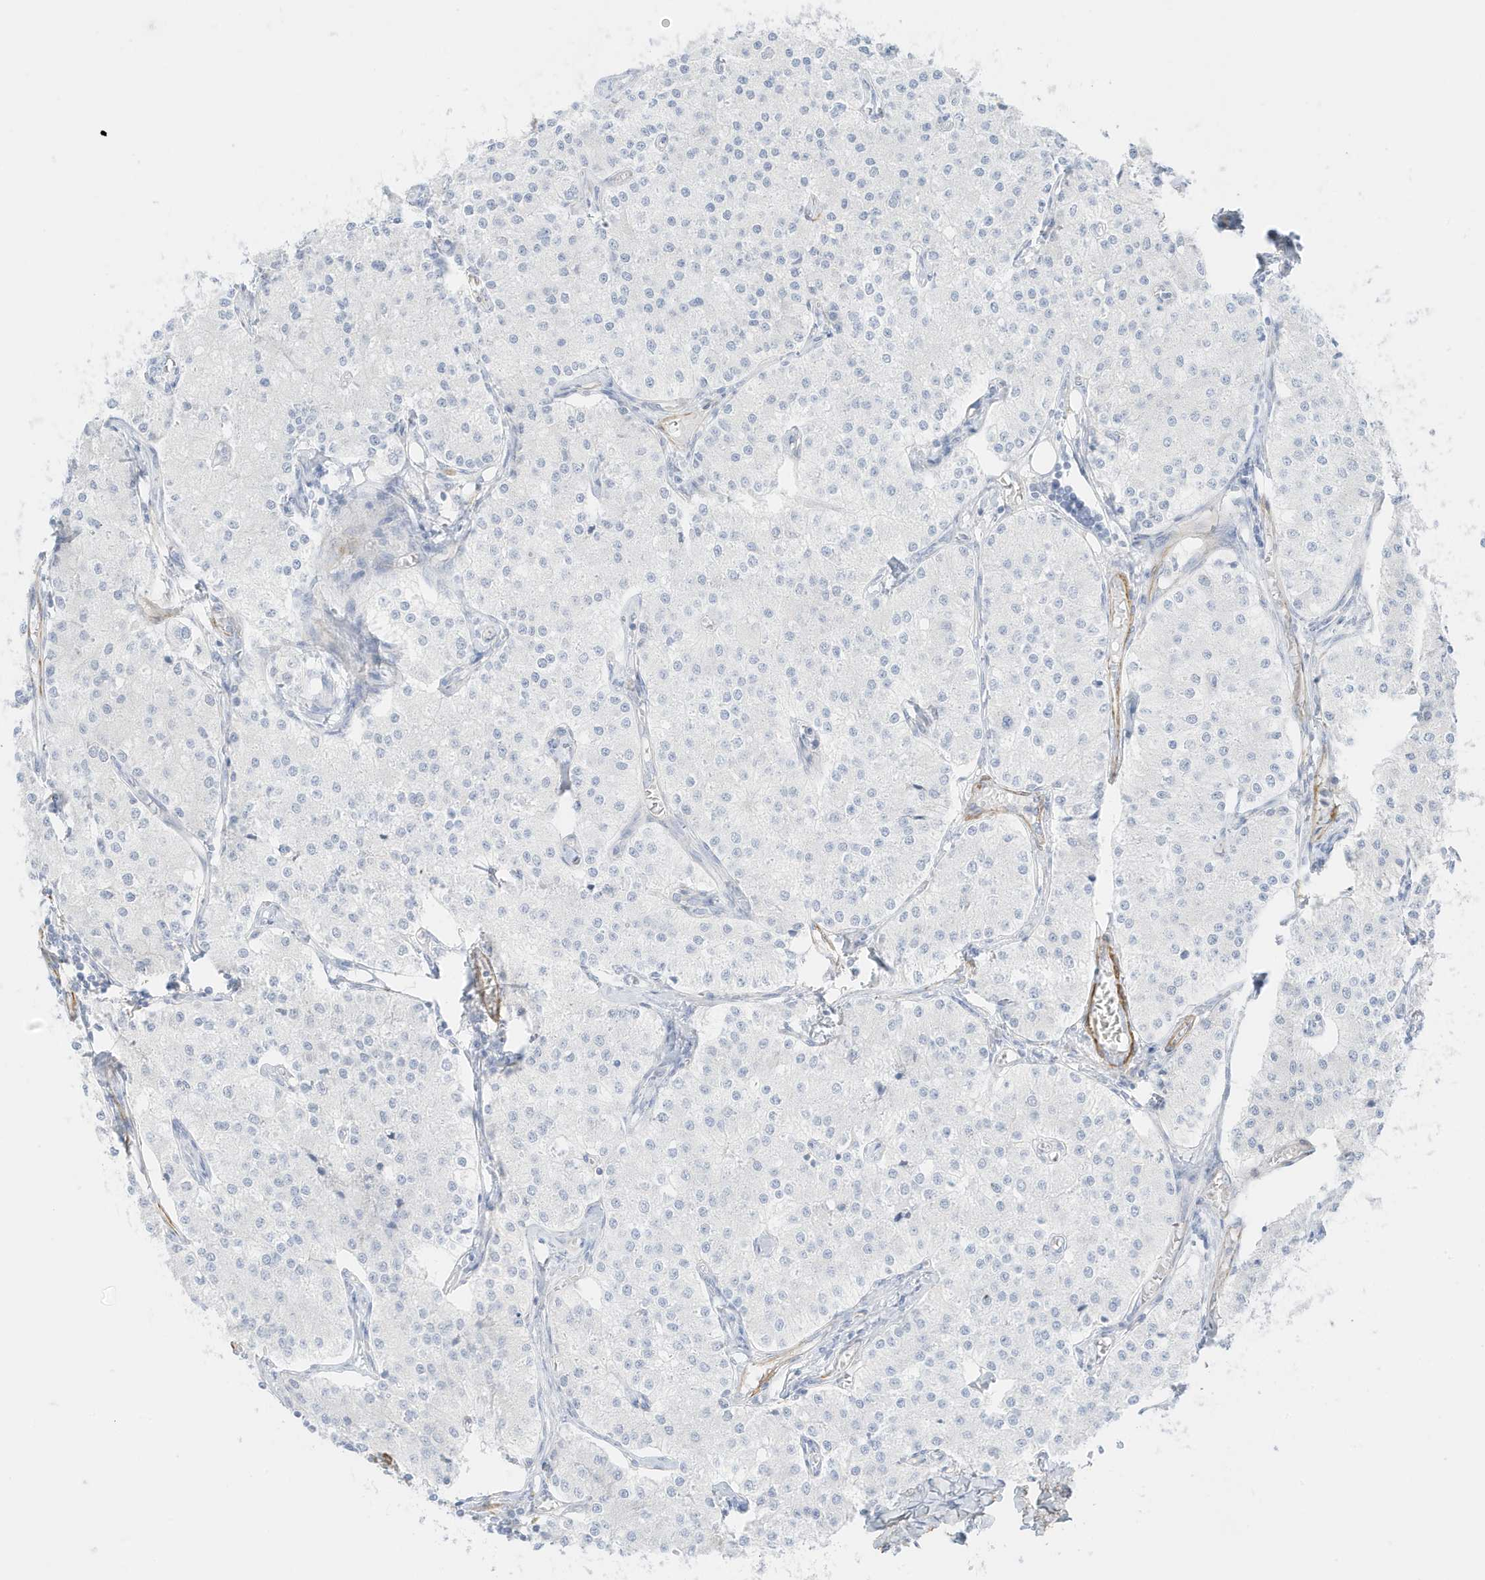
{"staining": {"intensity": "negative", "quantity": "none", "location": "none"}, "tissue": "carcinoid", "cell_type": "Tumor cells", "image_type": "cancer", "snomed": [{"axis": "morphology", "description": "Carcinoid, malignant, NOS"}, {"axis": "topography", "description": "Colon"}], "caption": "Protein analysis of malignant carcinoid shows no significant positivity in tumor cells.", "gene": "SLC22A13", "patient": {"sex": "female", "age": 52}}